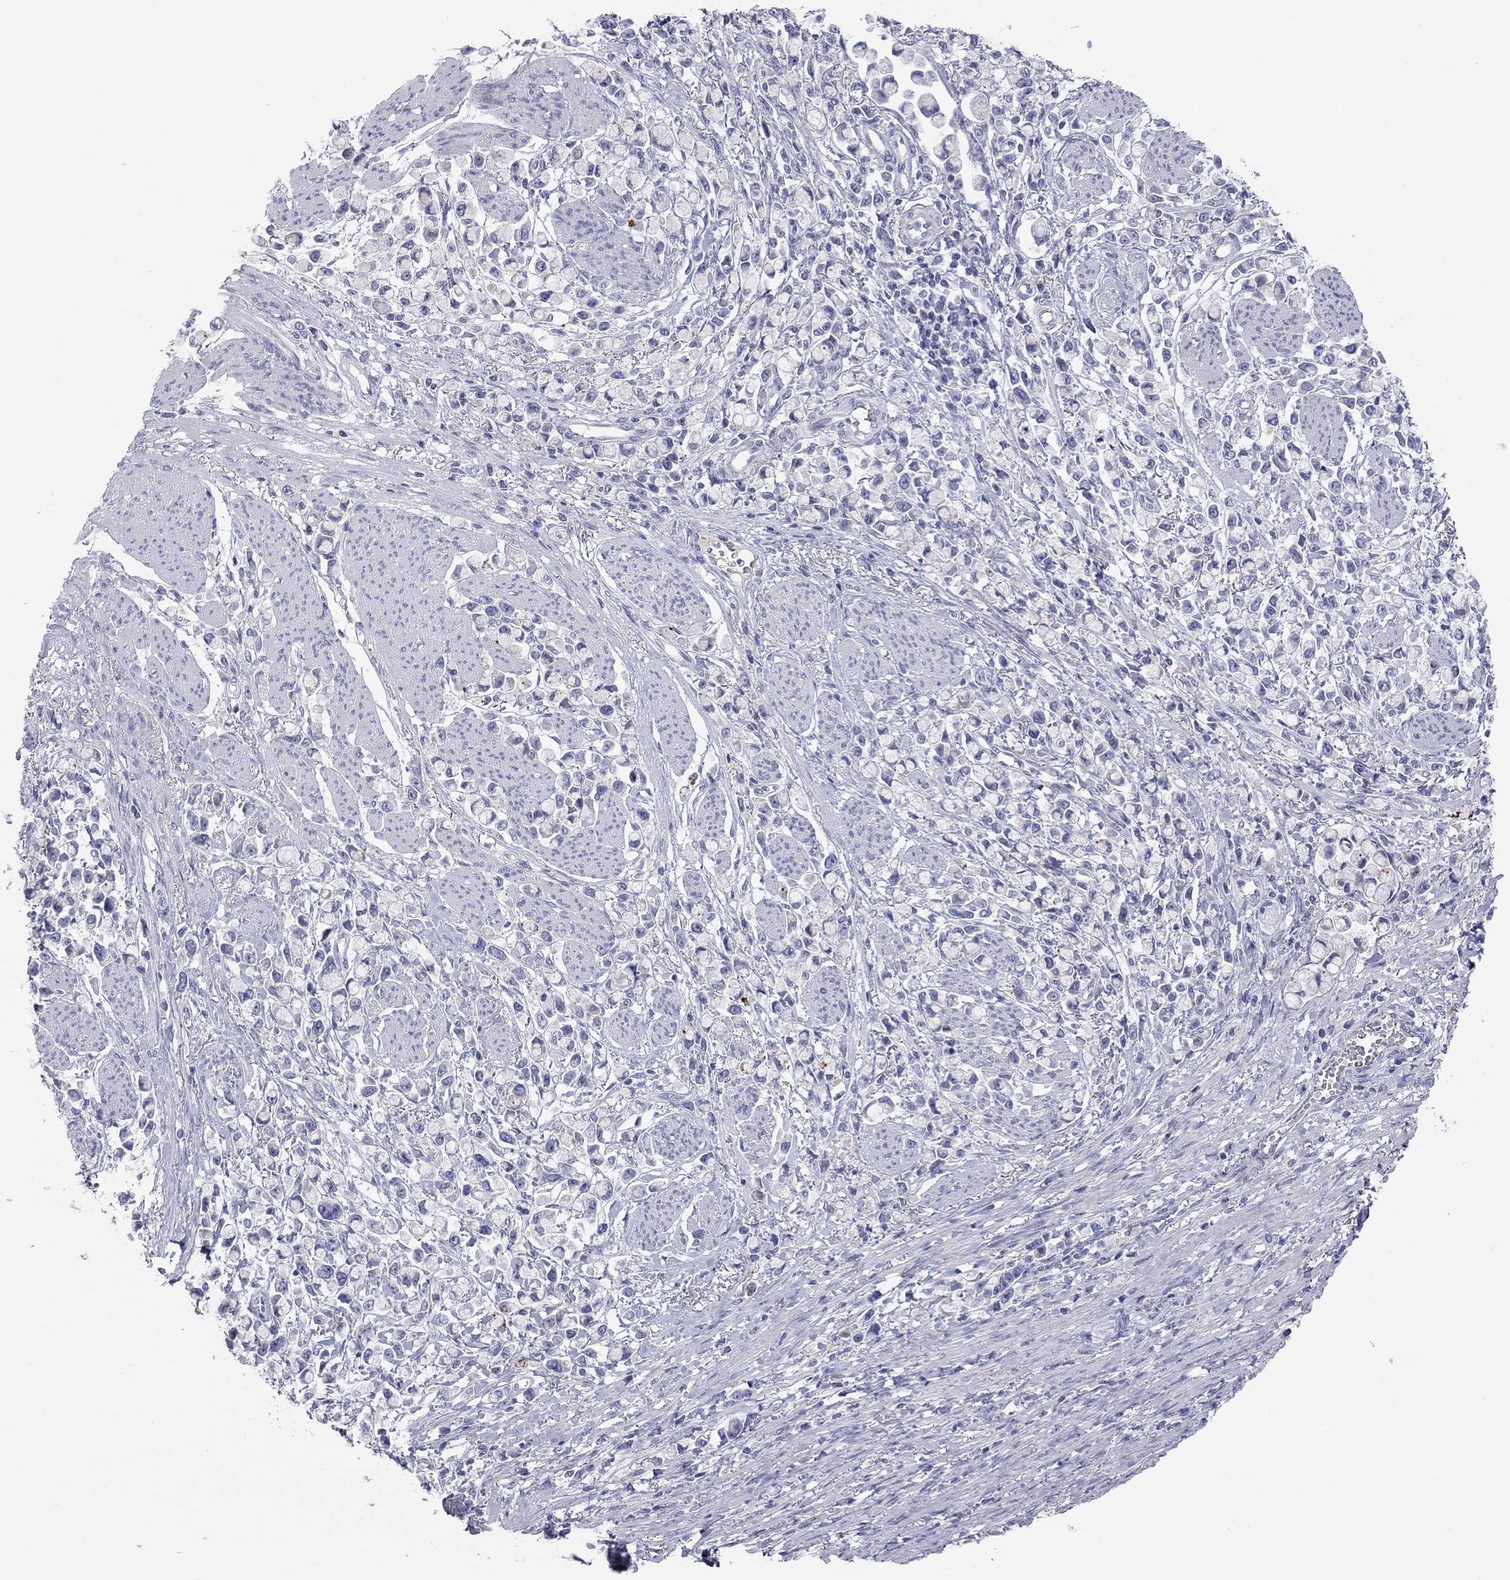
{"staining": {"intensity": "negative", "quantity": "none", "location": "none"}, "tissue": "stomach cancer", "cell_type": "Tumor cells", "image_type": "cancer", "snomed": [{"axis": "morphology", "description": "Adenocarcinoma, NOS"}, {"axis": "topography", "description": "Stomach"}], "caption": "Immunohistochemistry (IHC) photomicrograph of human stomach cancer stained for a protein (brown), which demonstrates no positivity in tumor cells.", "gene": "ST7L", "patient": {"sex": "female", "age": 81}}